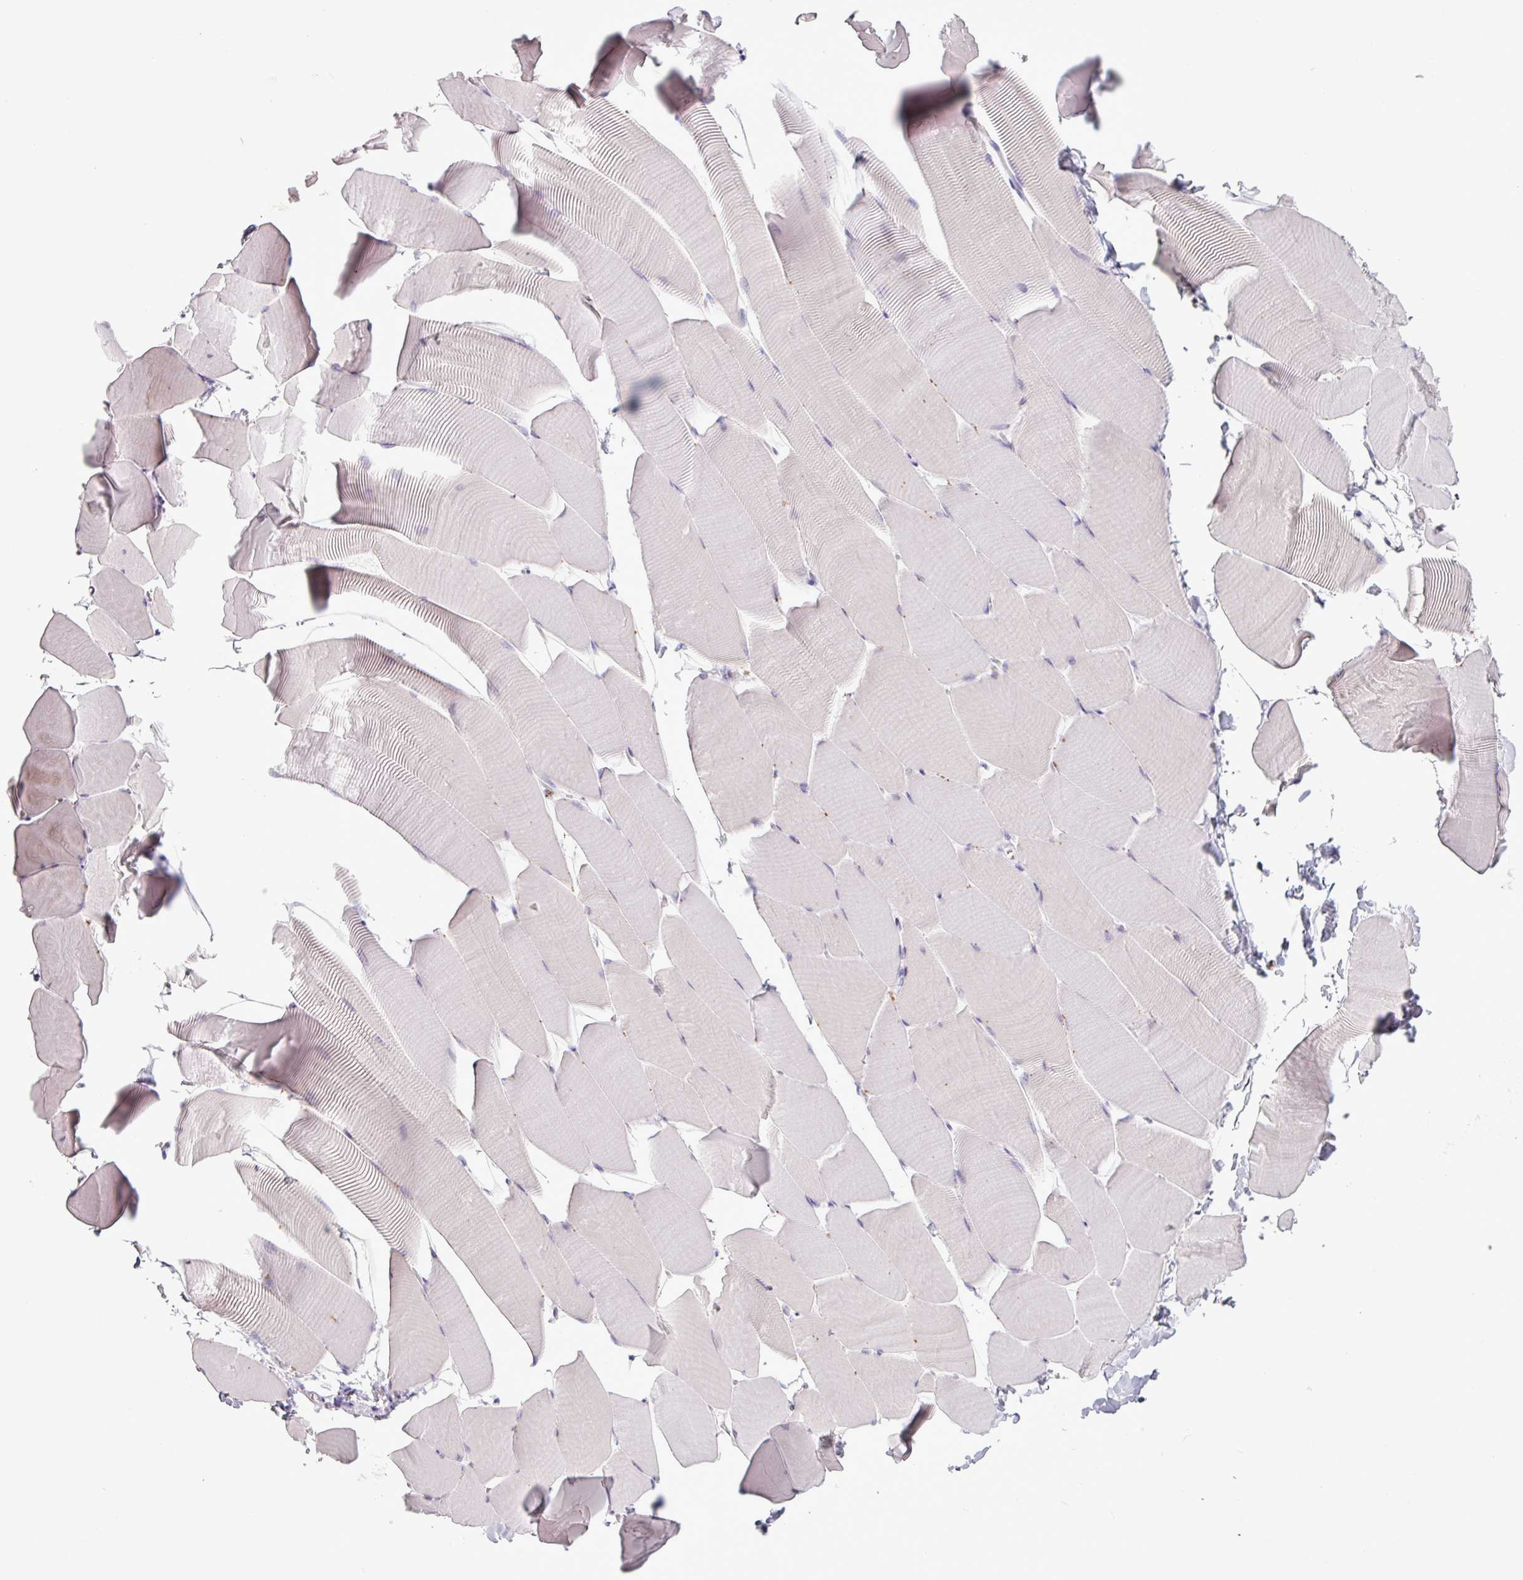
{"staining": {"intensity": "negative", "quantity": "none", "location": "none"}, "tissue": "skeletal muscle", "cell_type": "Myocytes", "image_type": "normal", "snomed": [{"axis": "morphology", "description": "Normal tissue, NOS"}, {"axis": "topography", "description": "Skeletal muscle"}], "caption": "Micrograph shows no protein expression in myocytes of benign skeletal muscle. (DAB (3,3'-diaminobenzidine) IHC with hematoxylin counter stain).", "gene": "C4A", "patient": {"sex": "male", "age": 25}}